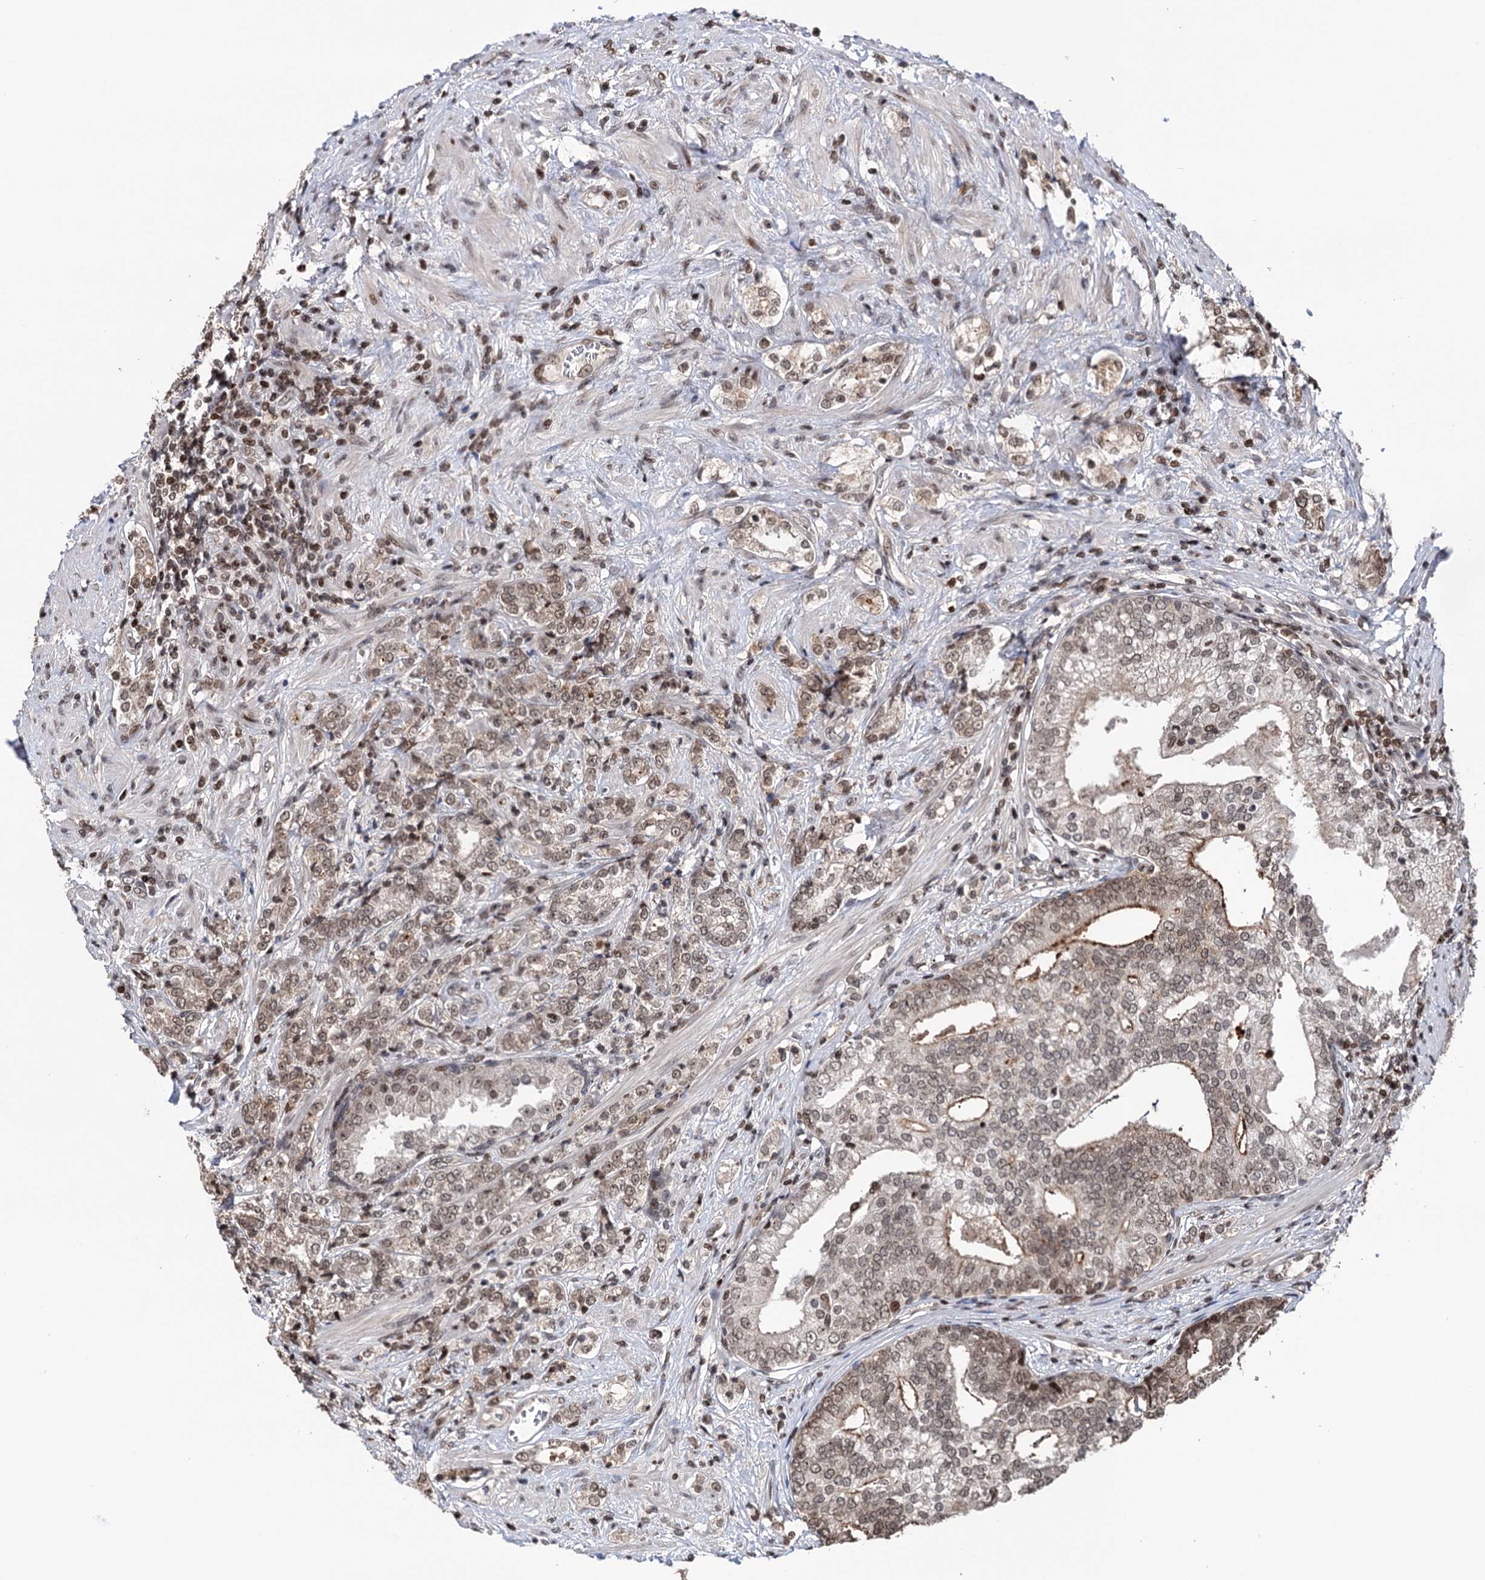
{"staining": {"intensity": "moderate", "quantity": "25%-75%", "location": "cytoplasmic/membranous,nuclear"}, "tissue": "prostate cancer", "cell_type": "Tumor cells", "image_type": "cancer", "snomed": [{"axis": "morphology", "description": "Adenocarcinoma, High grade"}, {"axis": "topography", "description": "Prostate"}], "caption": "A photomicrograph showing moderate cytoplasmic/membranous and nuclear expression in about 25%-75% of tumor cells in prostate cancer, as visualized by brown immunohistochemical staining.", "gene": "CCDC77", "patient": {"sex": "male", "age": 69}}